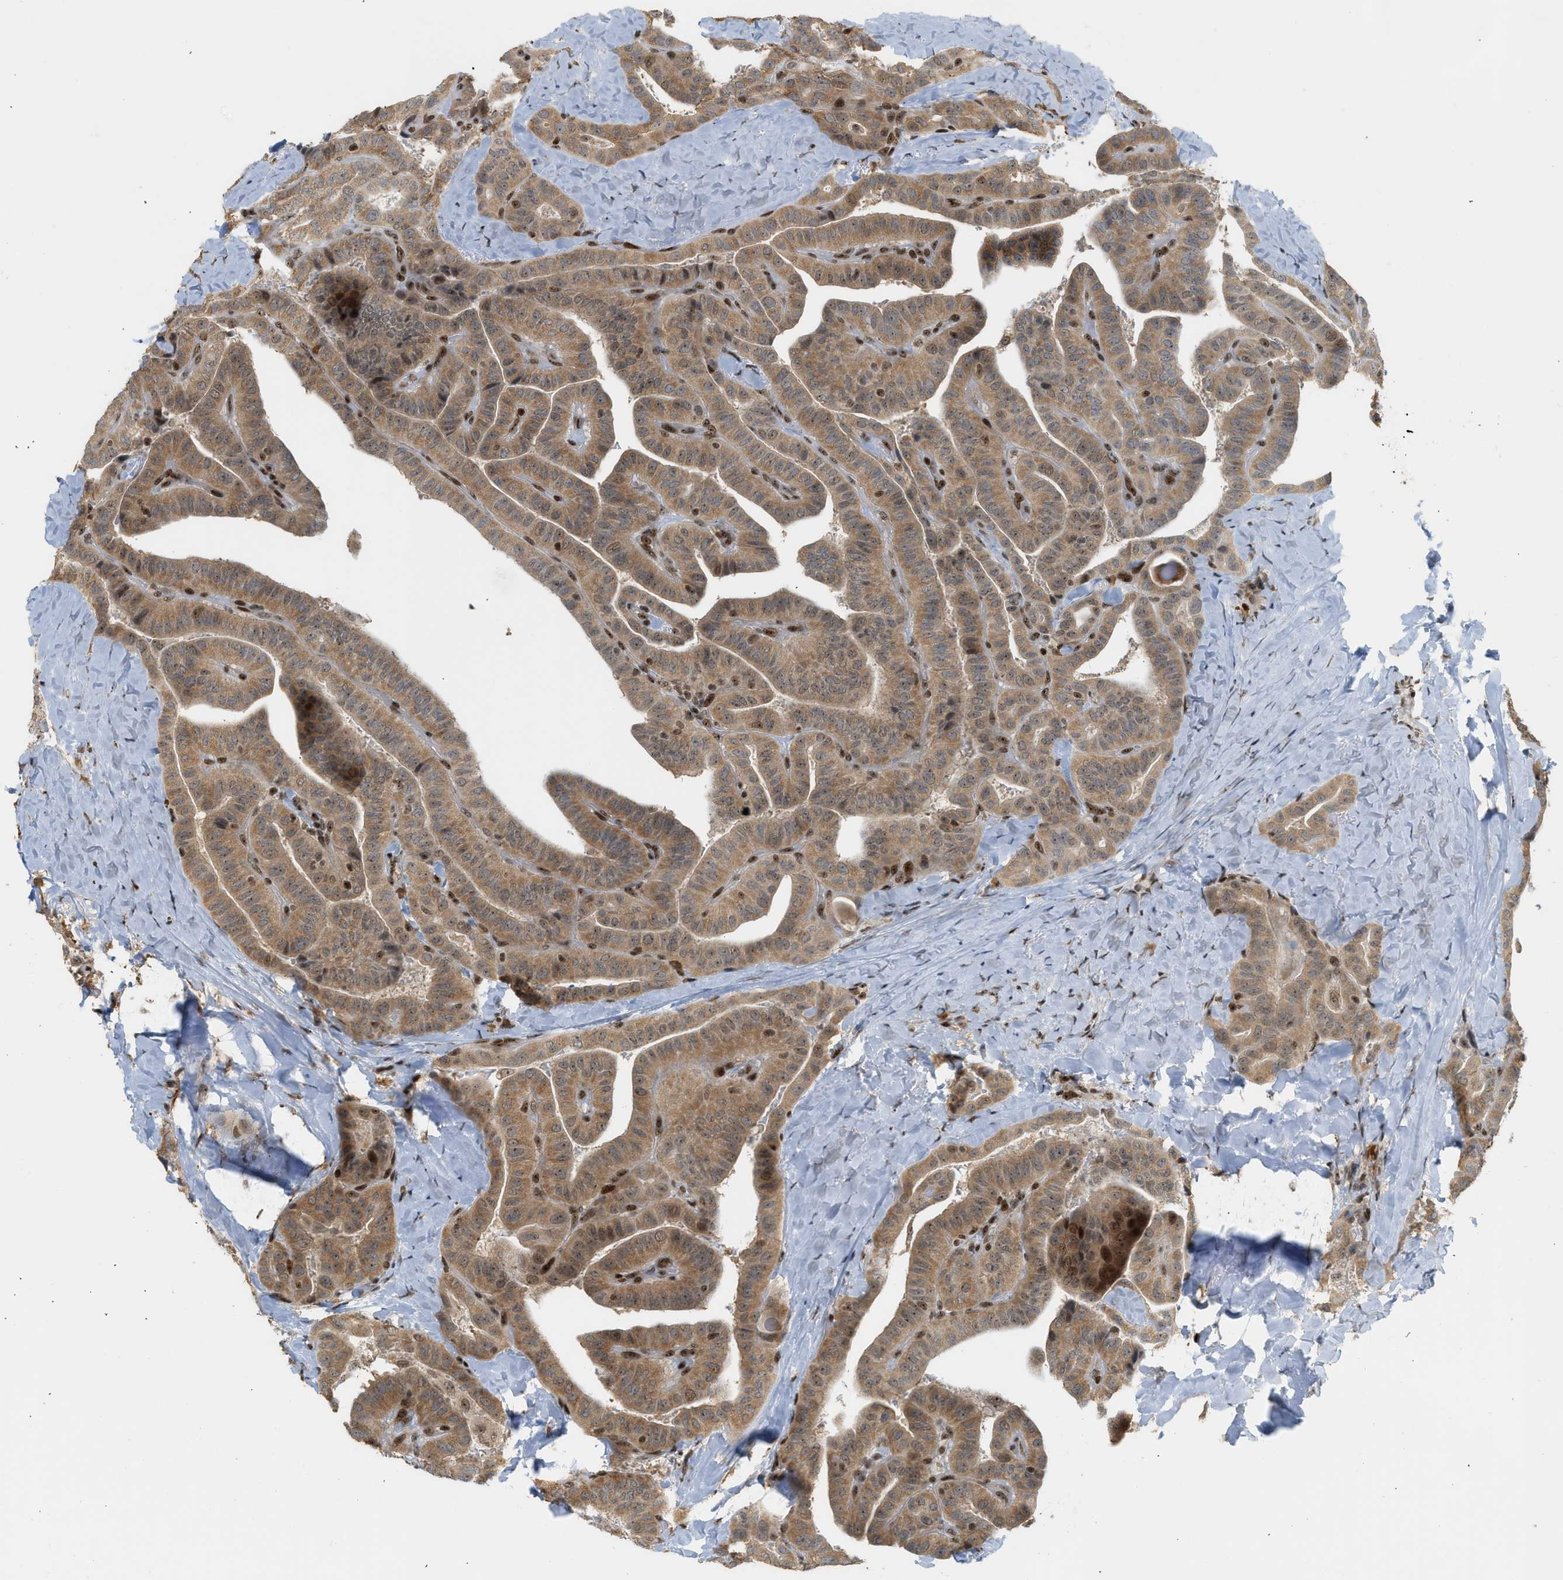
{"staining": {"intensity": "moderate", "quantity": ">75%", "location": "cytoplasmic/membranous"}, "tissue": "thyroid cancer", "cell_type": "Tumor cells", "image_type": "cancer", "snomed": [{"axis": "morphology", "description": "Papillary adenocarcinoma, NOS"}, {"axis": "topography", "description": "Thyroid gland"}], "caption": "Moderate cytoplasmic/membranous protein staining is present in approximately >75% of tumor cells in thyroid cancer (papillary adenocarcinoma). Using DAB (brown) and hematoxylin (blue) stains, captured at high magnification using brightfield microscopy.", "gene": "ZNF22", "patient": {"sex": "male", "age": 77}}